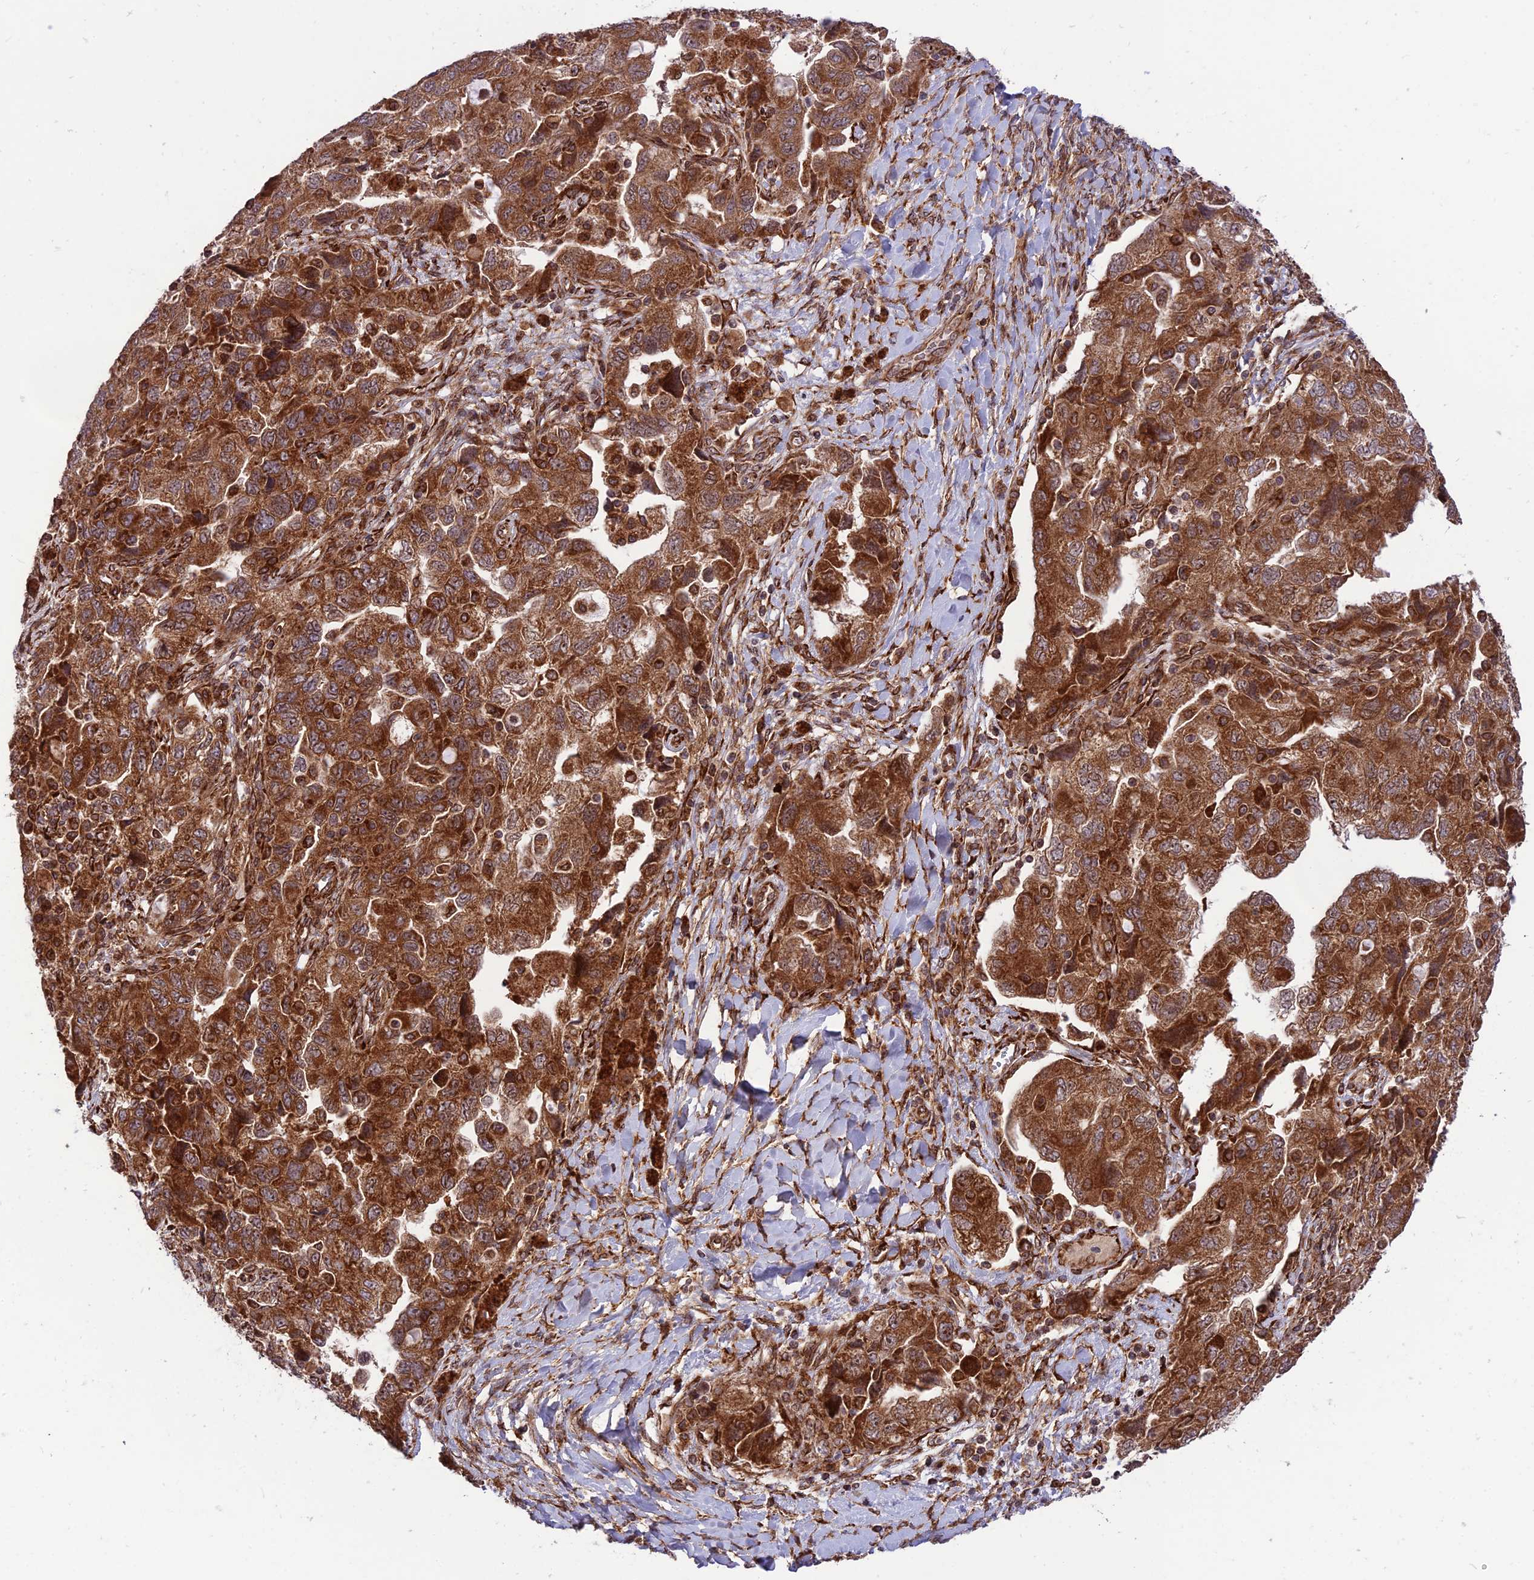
{"staining": {"intensity": "strong", "quantity": ">75%", "location": "cytoplasmic/membranous,nuclear"}, "tissue": "ovarian cancer", "cell_type": "Tumor cells", "image_type": "cancer", "snomed": [{"axis": "morphology", "description": "Carcinoma, NOS"}, {"axis": "morphology", "description": "Cystadenocarcinoma, serous, NOS"}, {"axis": "topography", "description": "Ovary"}], "caption": "Immunohistochemical staining of human serous cystadenocarcinoma (ovarian) demonstrates strong cytoplasmic/membranous and nuclear protein staining in approximately >75% of tumor cells.", "gene": "CRTAP", "patient": {"sex": "female", "age": 69}}